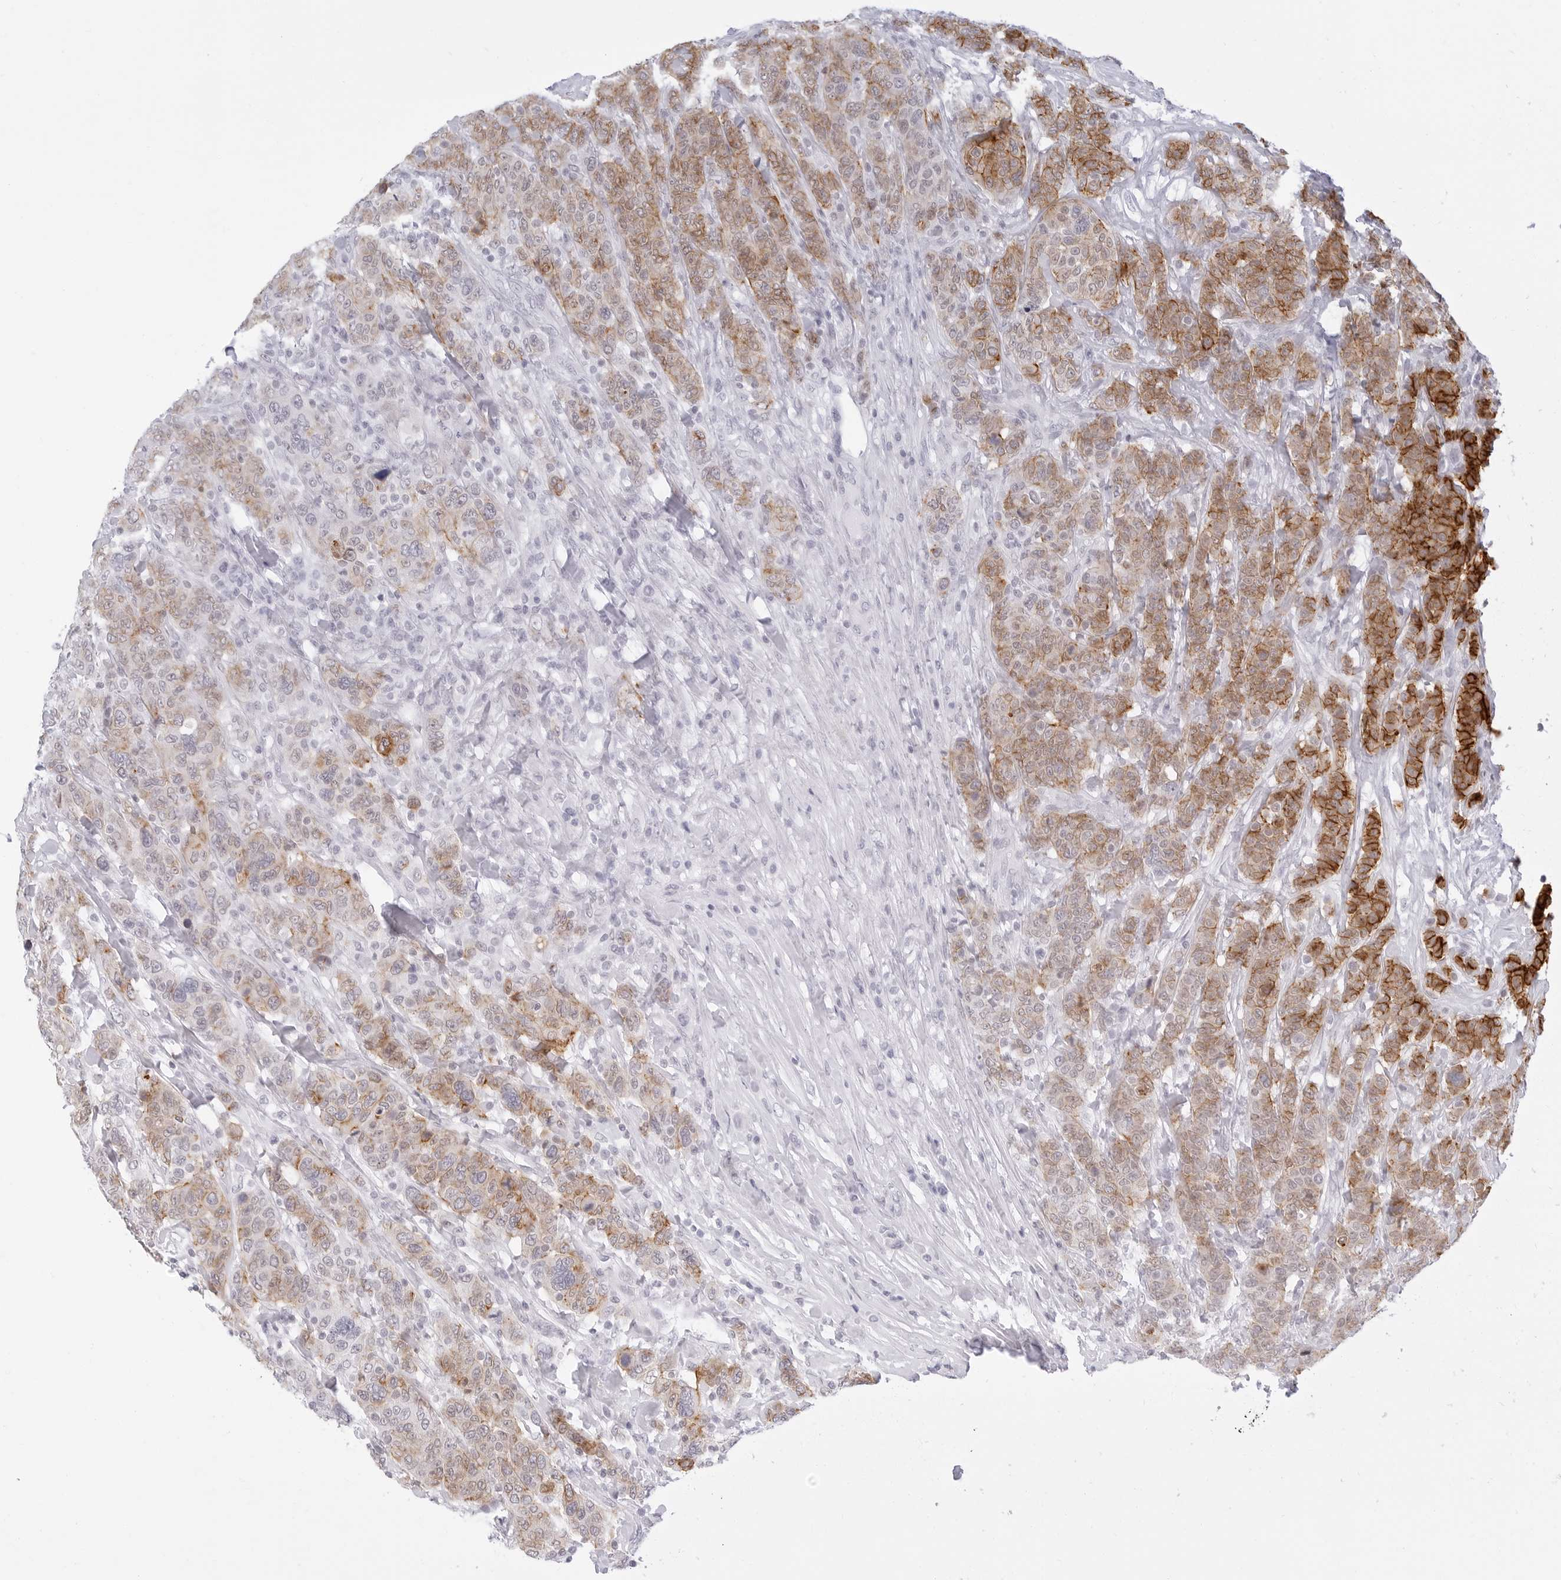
{"staining": {"intensity": "moderate", "quantity": "25%-75%", "location": "cytoplasmic/membranous"}, "tissue": "breast cancer", "cell_type": "Tumor cells", "image_type": "cancer", "snomed": [{"axis": "morphology", "description": "Duct carcinoma"}, {"axis": "topography", "description": "Breast"}], "caption": "Tumor cells show medium levels of moderate cytoplasmic/membranous staining in about 25%-75% of cells in human breast cancer. Nuclei are stained in blue.", "gene": "CDH1", "patient": {"sex": "female", "age": 37}}